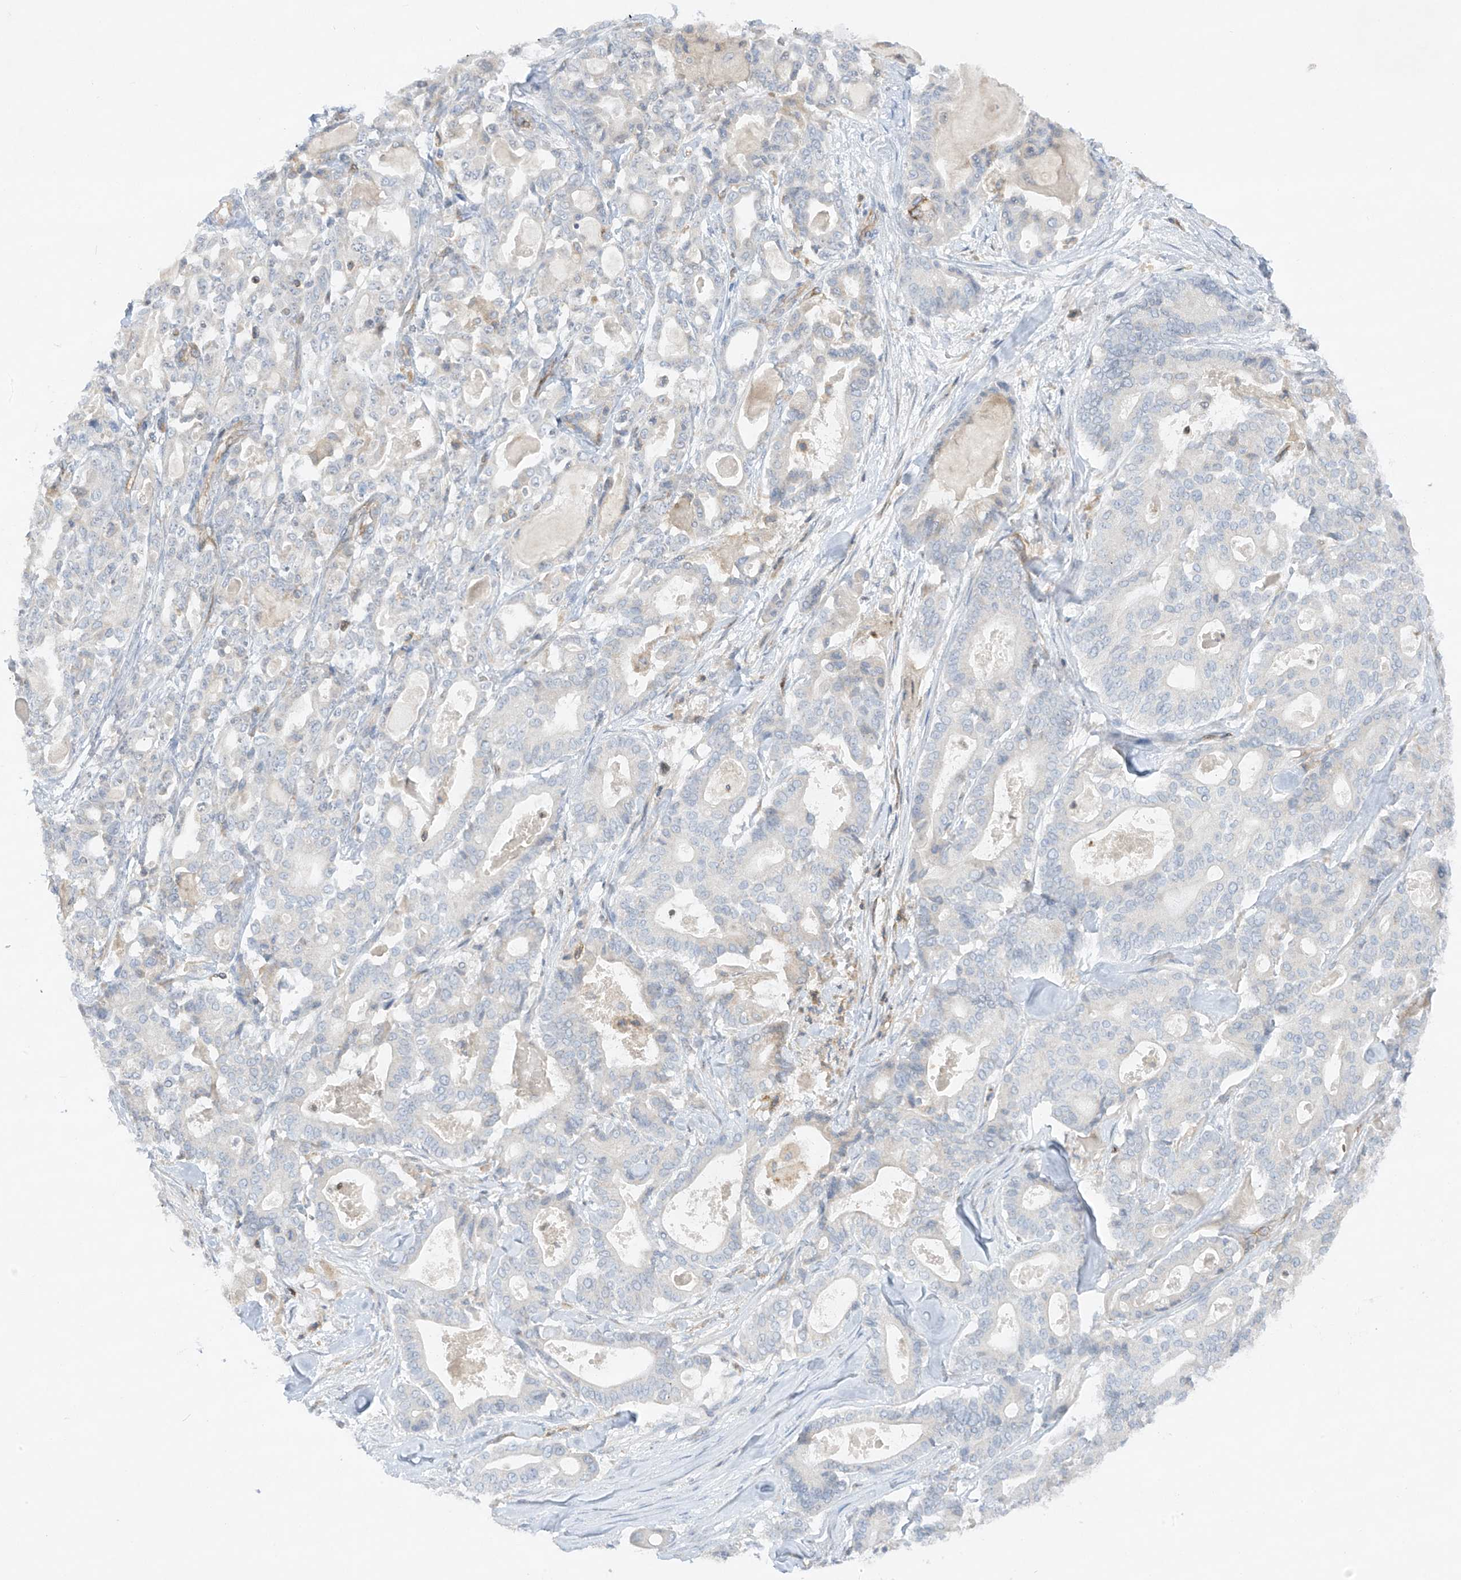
{"staining": {"intensity": "negative", "quantity": "none", "location": "none"}, "tissue": "pancreatic cancer", "cell_type": "Tumor cells", "image_type": "cancer", "snomed": [{"axis": "morphology", "description": "Adenocarcinoma, NOS"}, {"axis": "topography", "description": "Pancreas"}], "caption": "A high-resolution photomicrograph shows immunohistochemistry staining of adenocarcinoma (pancreatic), which reveals no significant expression in tumor cells. (DAB immunohistochemistry (IHC), high magnification).", "gene": "HLA-E", "patient": {"sex": "male", "age": 63}}